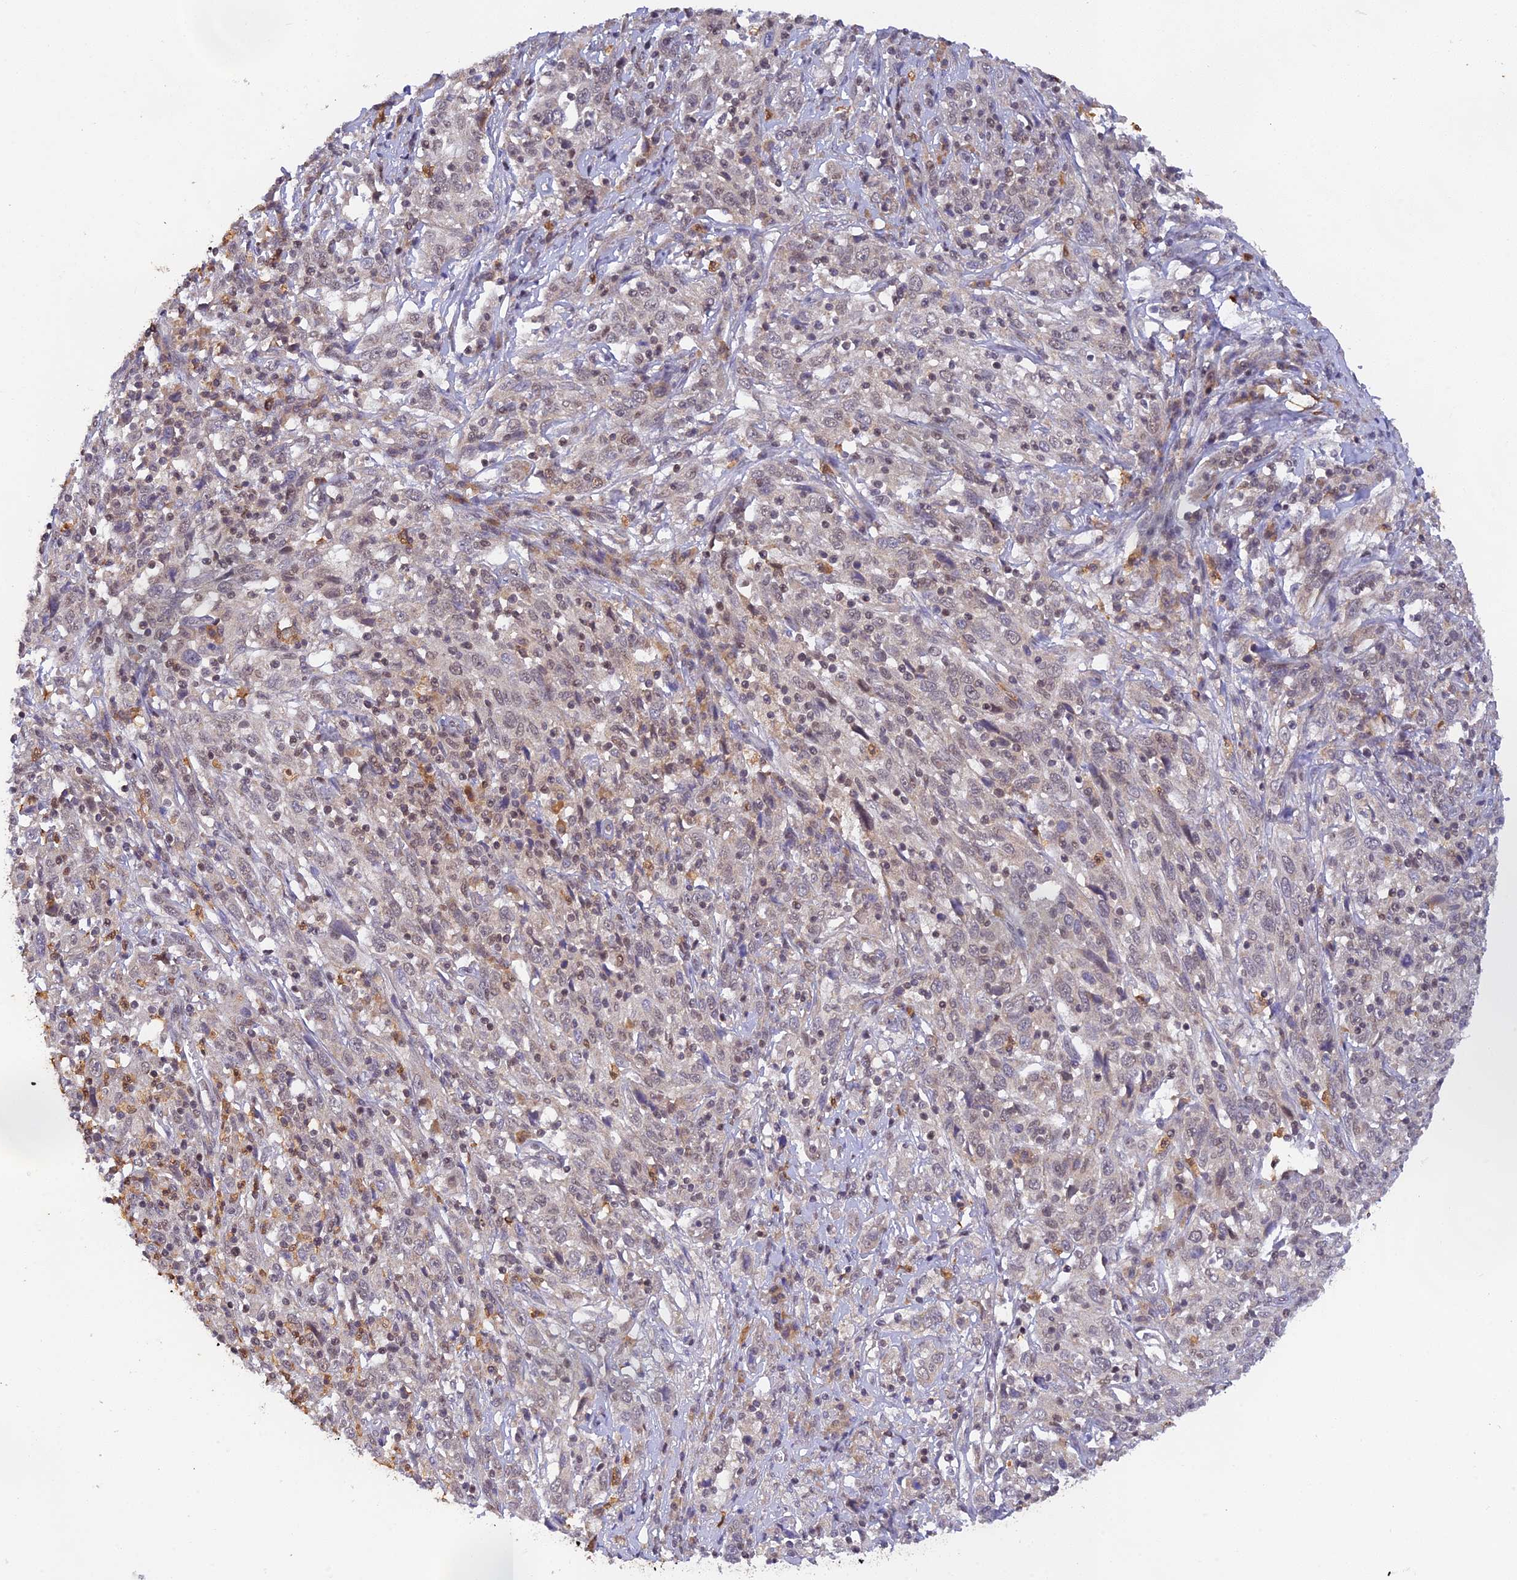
{"staining": {"intensity": "negative", "quantity": "none", "location": "none"}, "tissue": "cervical cancer", "cell_type": "Tumor cells", "image_type": "cancer", "snomed": [{"axis": "morphology", "description": "Squamous cell carcinoma, NOS"}, {"axis": "topography", "description": "Cervix"}], "caption": "The immunohistochemistry photomicrograph has no significant expression in tumor cells of cervical cancer tissue. The staining is performed using DAB brown chromogen with nuclei counter-stained in using hematoxylin.", "gene": "PEX16", "patient": {"sex": "female", "age": 46}}